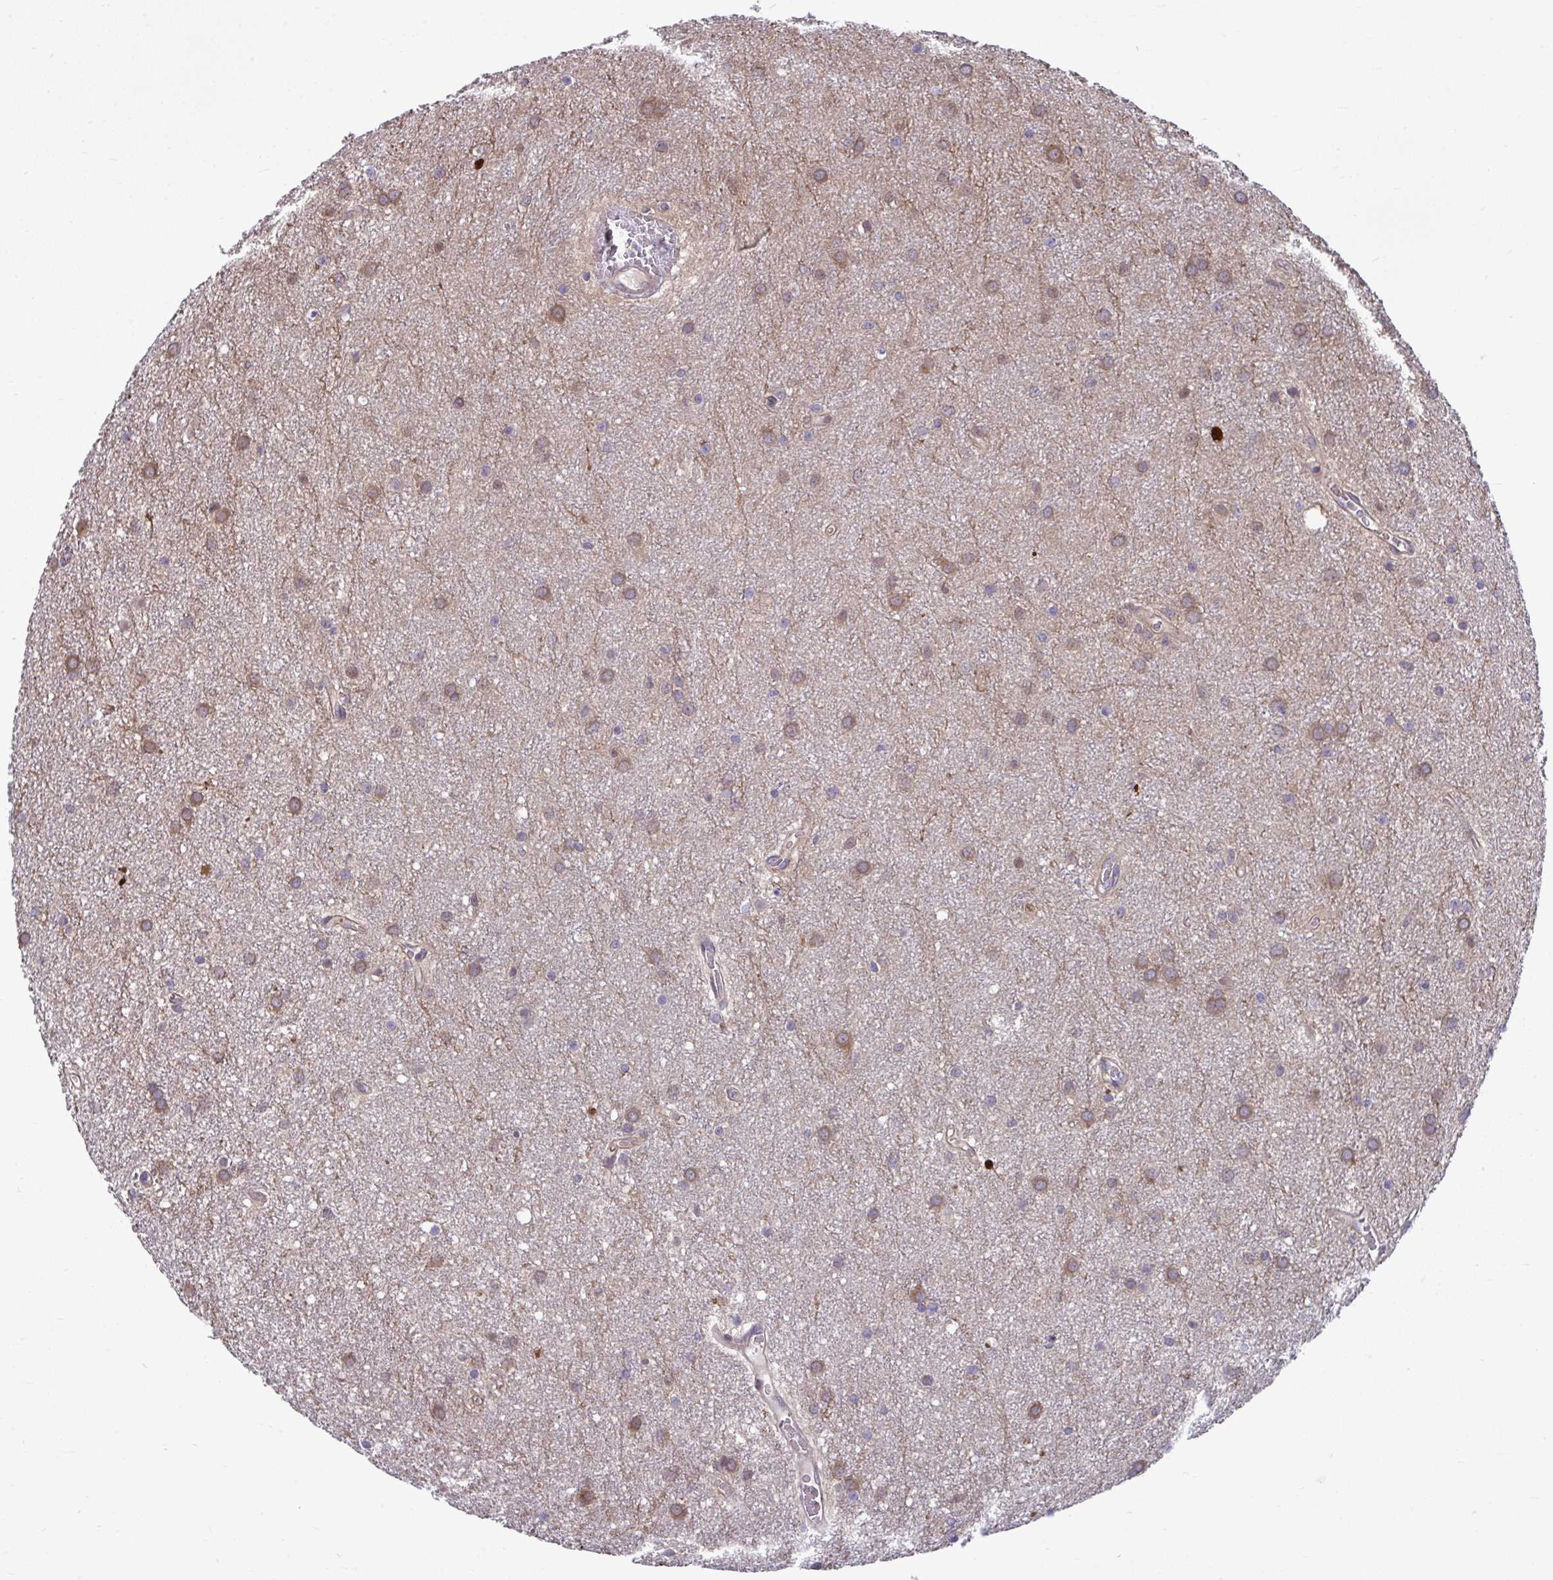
{"staining": {"intensity": "moderate", "quantity": ">75%", "location": "cytoplasmic/membranous"}, "tissue": "glioma", "cell_type": "Tumor cells", "image_type": "cancer", "snomed": [{"axis": "morphology", "description": "Glioma, malignant, Low grade"}, {"axis": "topography", "description": "Cerebellum"}], "caption": "This histopathology image displays immunohistochemistry (IHC) staining of malignant glioma (low-grade), with medium moderate cytoplasmic/membranous positivity in approximately >75% of tumor cells.", "gene": "PCDHB7", "patient": {"sex": "female", "age": 5}}